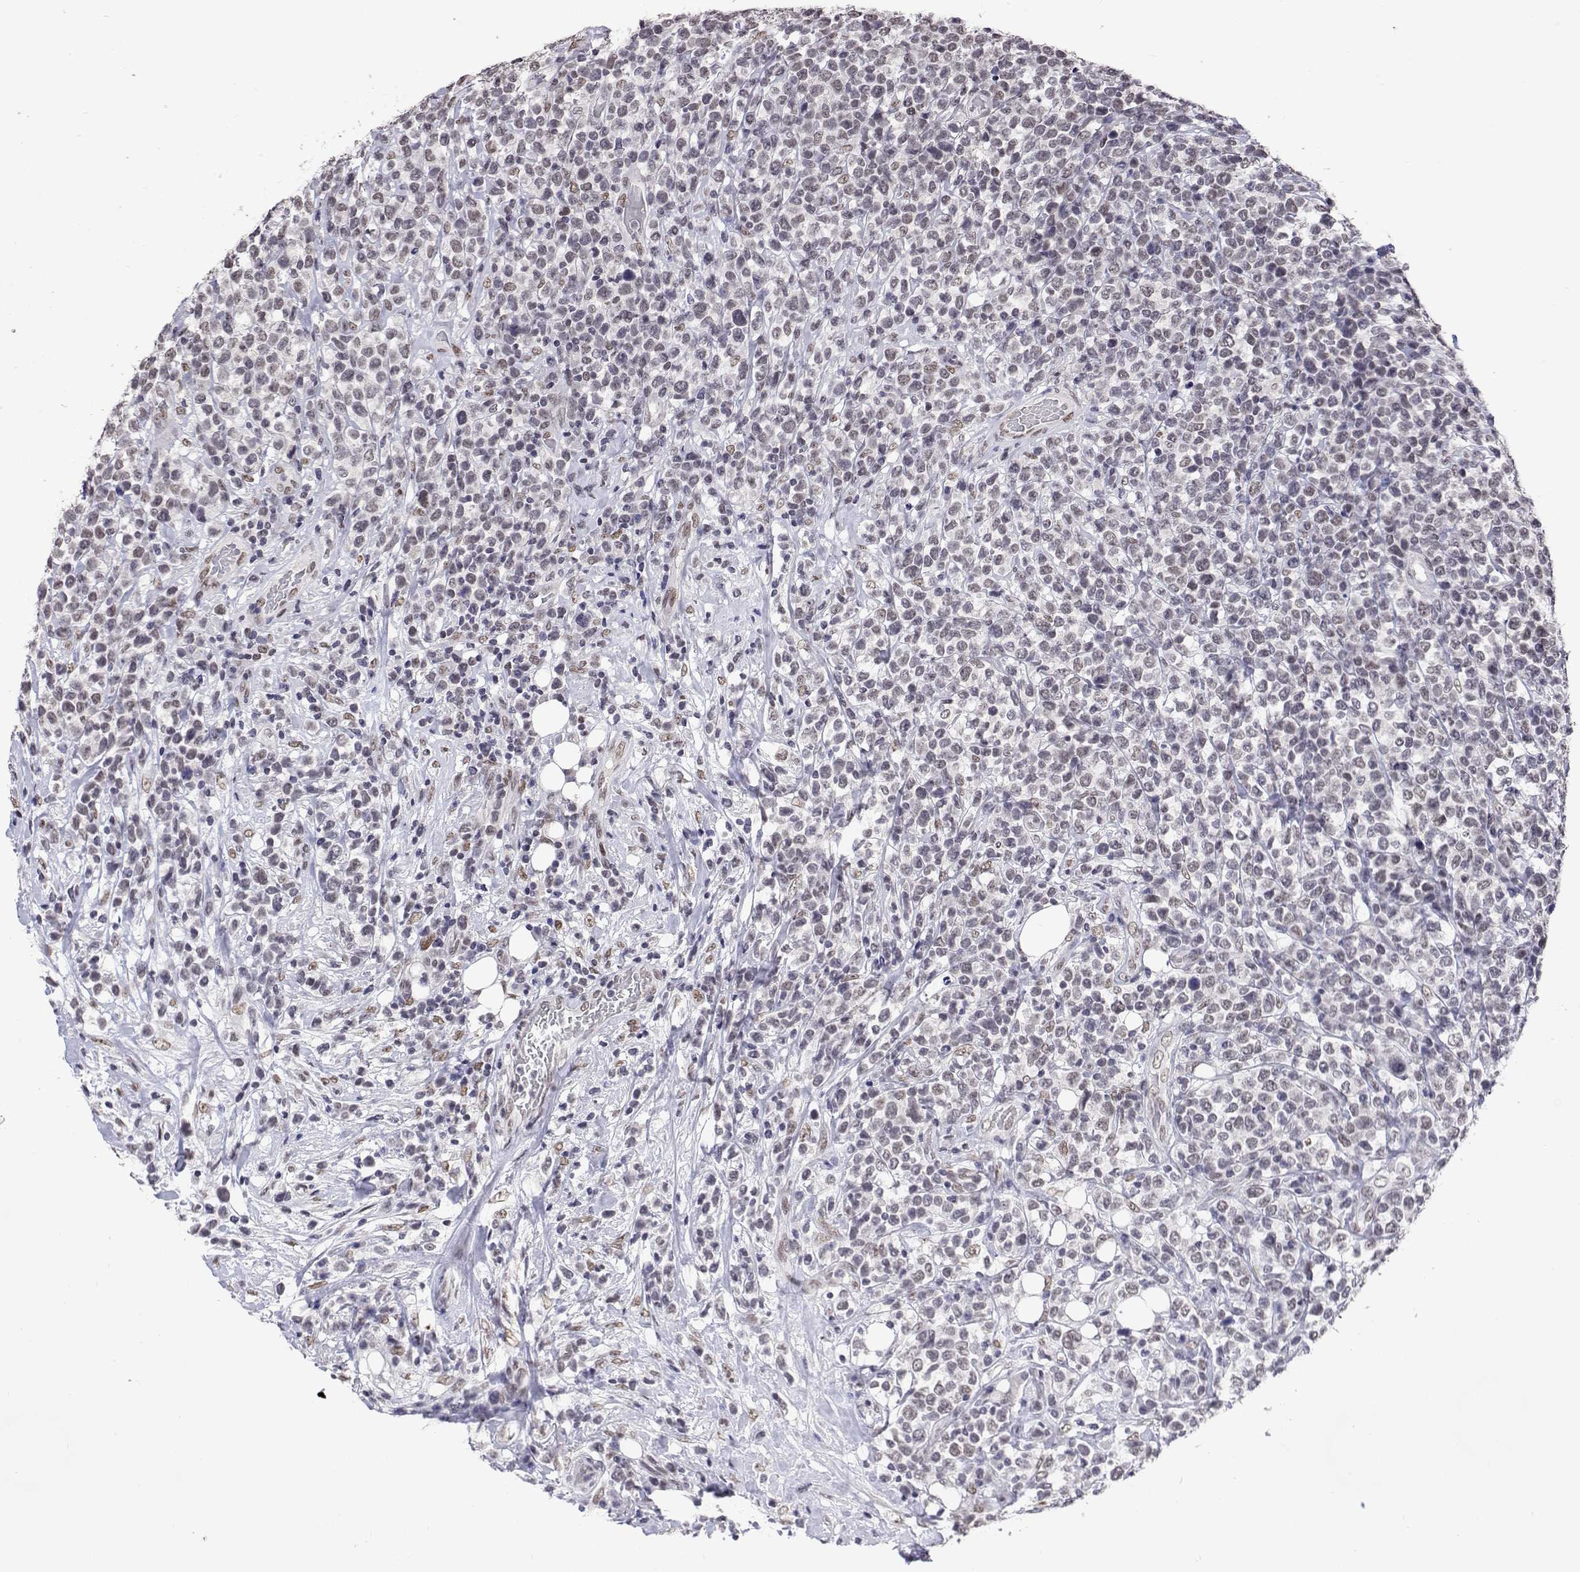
{"staining": {"intensity": "weak", "quantity": "<25%", "location": "nuclear"}, "tissue": "lymphoma", "cell_type": "Tumor cells", "image_type": "cancer", "snomed": [{"axis": "morphology", "description": "Malignant lymphoma, non-Hodgkin's type, High grade"}, {"axis": "topography", "description": "Soft tissue"}], "caption": "Human malignant lymphoma, non-Hodgkin's type (high-grade) stained for a protein using immunohistochemistry (IHC) shows no positivity in tumor cells.", "gene": "HNRNPA0", "patient": {"sex": "female", "age": 56}}